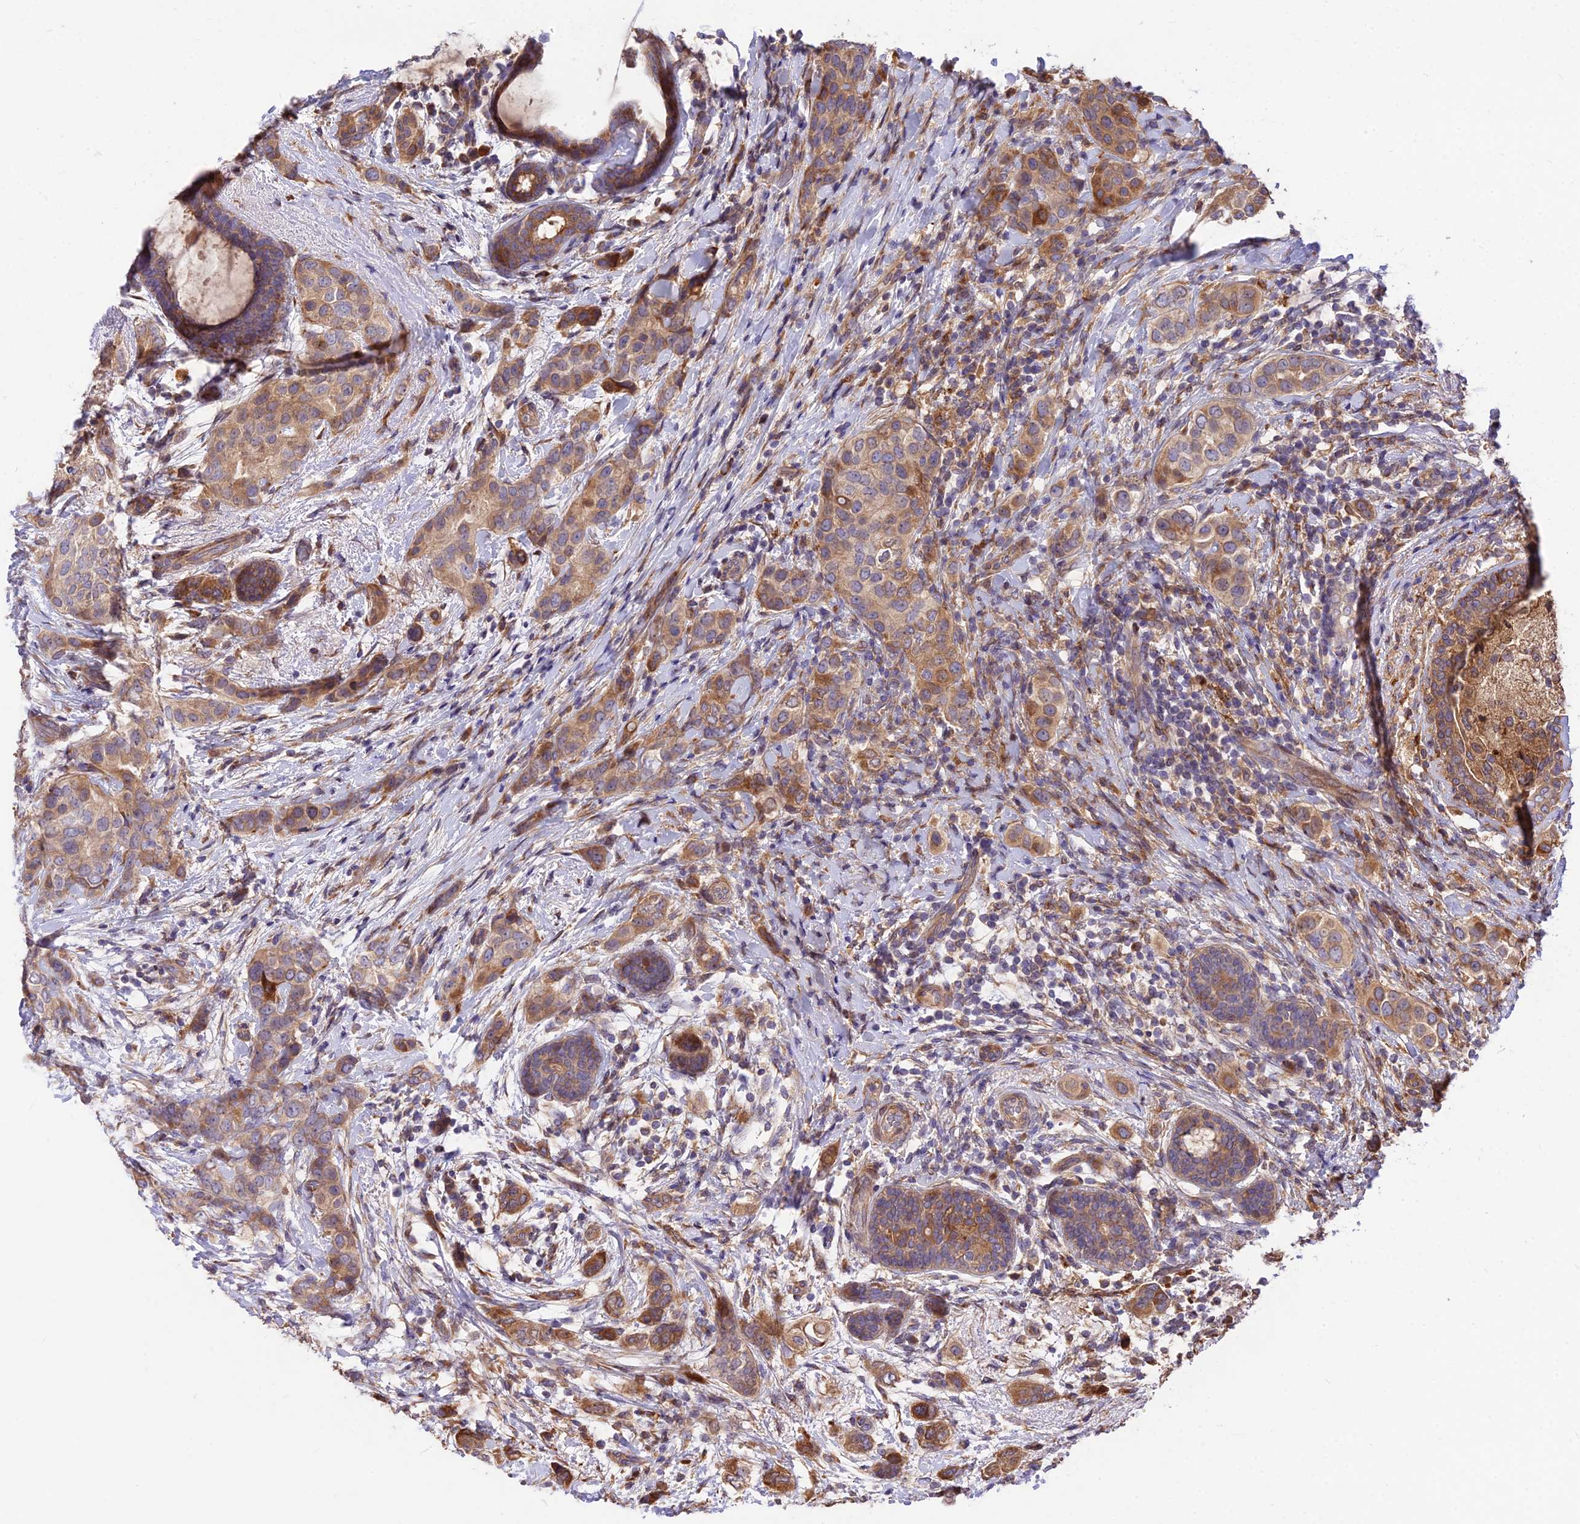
{"staining": {"intensity": "moderate", "quantity": ">75%", "location": "cytoplasmic/membranous"}, "tissue": "breast cancer", "cell_type": "Tumor cells", "image_type": "cancer", "snomed": [{"axis": "morphology", "description": "Lobular carcinoma"}, {"axis": "topography", "description": "Breast"}], "caption": "Immunohistochemical staining of human breast cancer (lobular carcinoma) exhibits moderate cytoplasmic/membranous protein positivity in approximately >75% of tumor cells.", "gene": "ROCK1", "patient": {"sex": "female", "age": 51}}